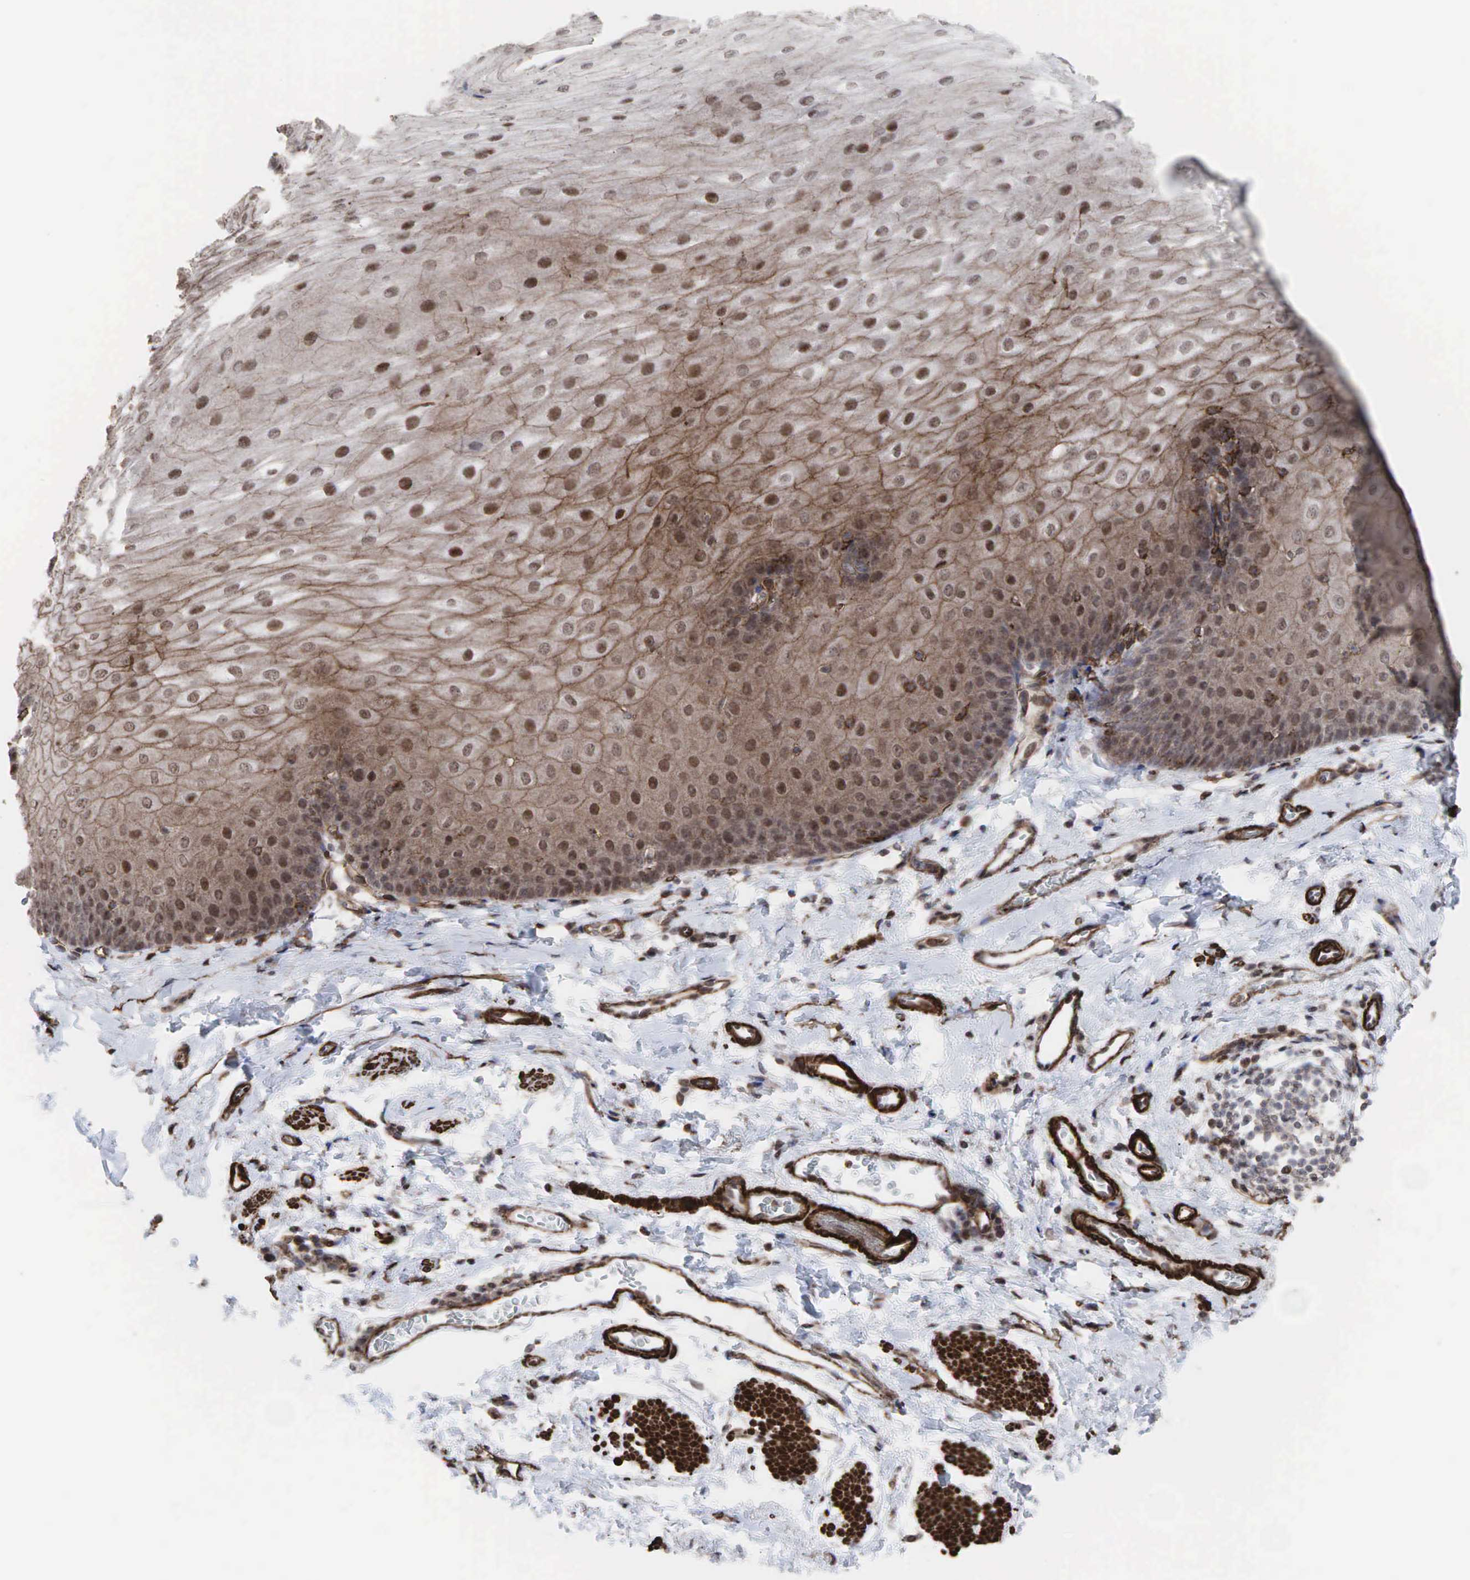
{"staining": {"intensity": "moderate", "quantity": ">75%", "location": "cytoplasmic/membranous,nuclear"}, "tissue": "esophagus", "cell_type": "Squamous epithelial cells", "image_type": "normal", "snomed": [{"axis": "morphology", "description": "Normal tissue, NOS"}, {"axis": "topography", "description": "Esophagus"}], "caption": "Protein staining by IHC exhibits moderate cytoplasmic/membranous,nuclear expression in approximately >75% of squamous epithelial cells in unremarkable esophagus. Using DAB (brown) and hematoxylin (blue) stains, captured at high magnification using brightfield microscopy.", "gene": "GPRASP1", "patient": {"sex": "male", "age": 70}}